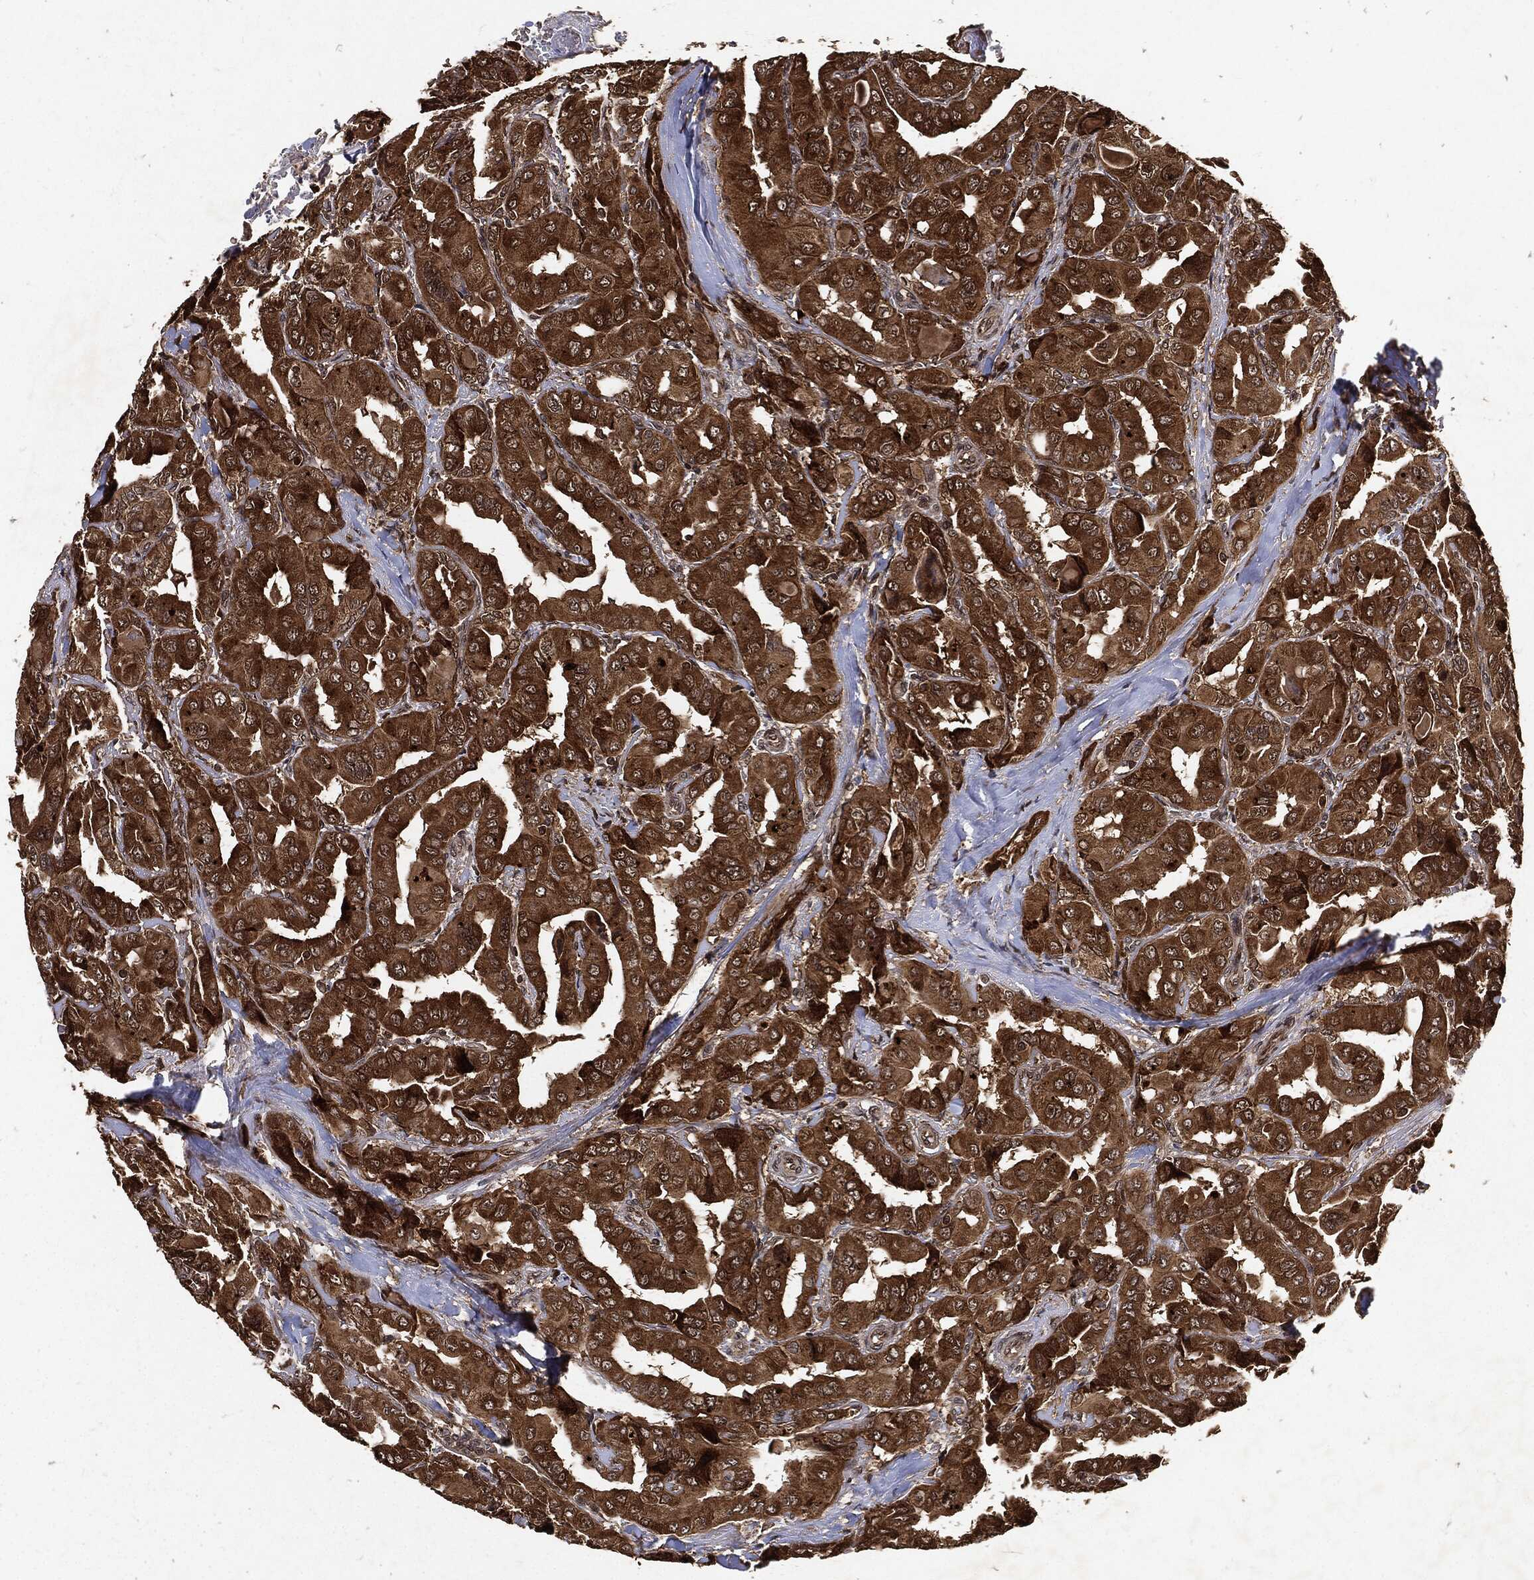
{"staining": {"intensity": "strong", "quantity": ">75%", "location": "cytoplasmic/membranous"}, "tissue": "thyroid cancer", "cell_type": "Tumor cells", "image_type": "cancer", "snomed": [{"axis": "morphology", "description": "Normal tissue, NOS"}, {"axis": "morphology", "description": "Papillary adenocarcinoma, NOS"}, {"axis": "topography", "description": "Thyroid gland"}], "caption": "About >75% of tumor cells in thyroid cancer (papillary adenocarcinoma) display strong cytoplasmic/membranous protein staining as visualized by brown immunohistochemical staining.", "gene": "ZNF226", "patient": {"sex": "female", "age": 66}}